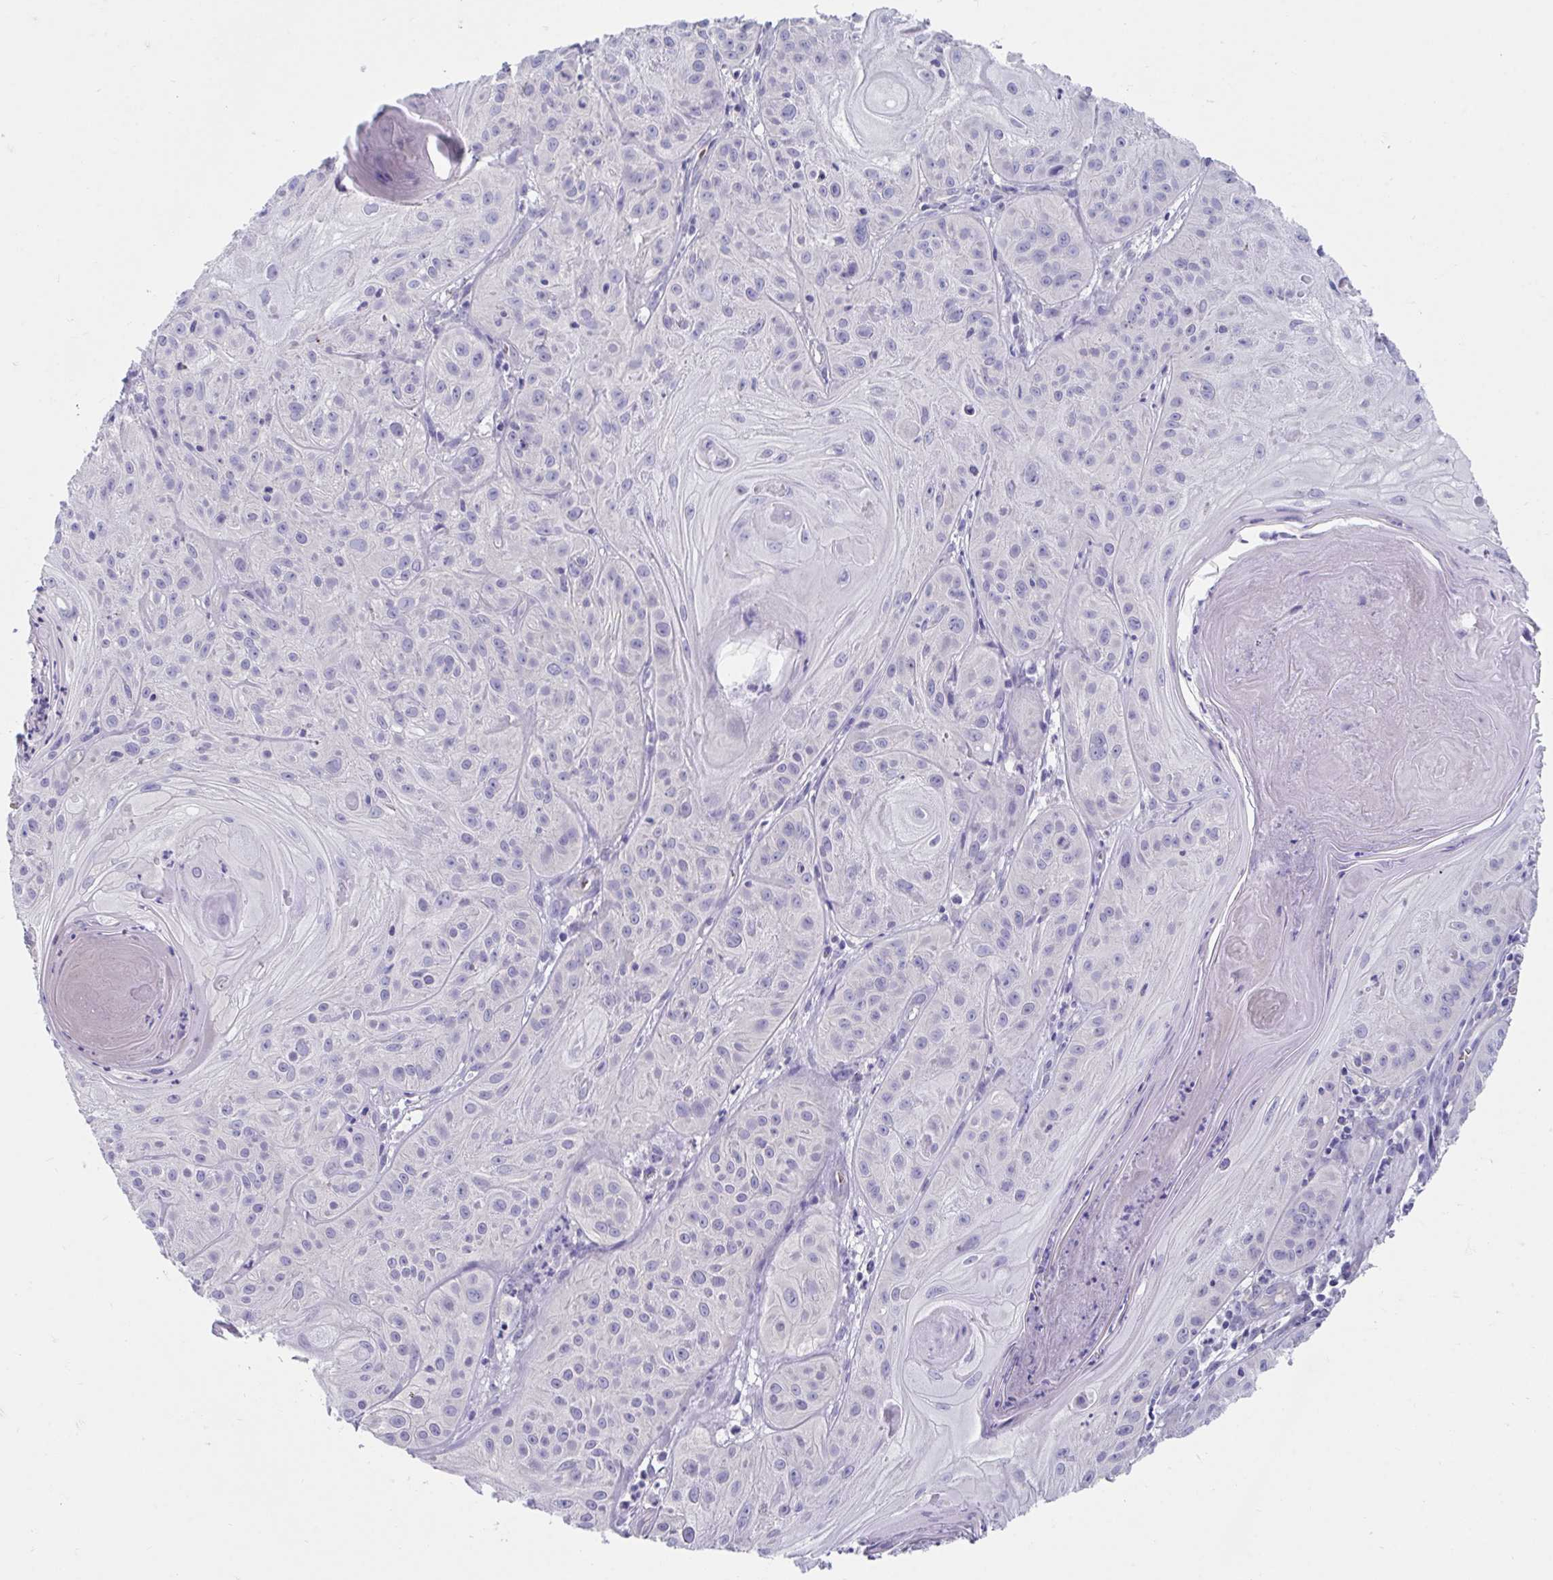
{"staining": {"intensity": "negative", "quantity": "none", "location": "none"}, "tissue": "skin cancer", "cell_type": "Tumor cells", "image_type": "cancer", "snomed": [{"axis": "morphology", "description": "Squamous cell carcinoma, NOS"}, {"axis": "topography", "description": "Skin"}], "caption": "Immunohistochemical staining of human skin cancer (squamous cell carcinoma) shows no significant staining in tumor cells. (IHC, brightfield microscopy, high magnification).", "gene": "TTC30B", "patient": {"sex": "male", "age": 85}}